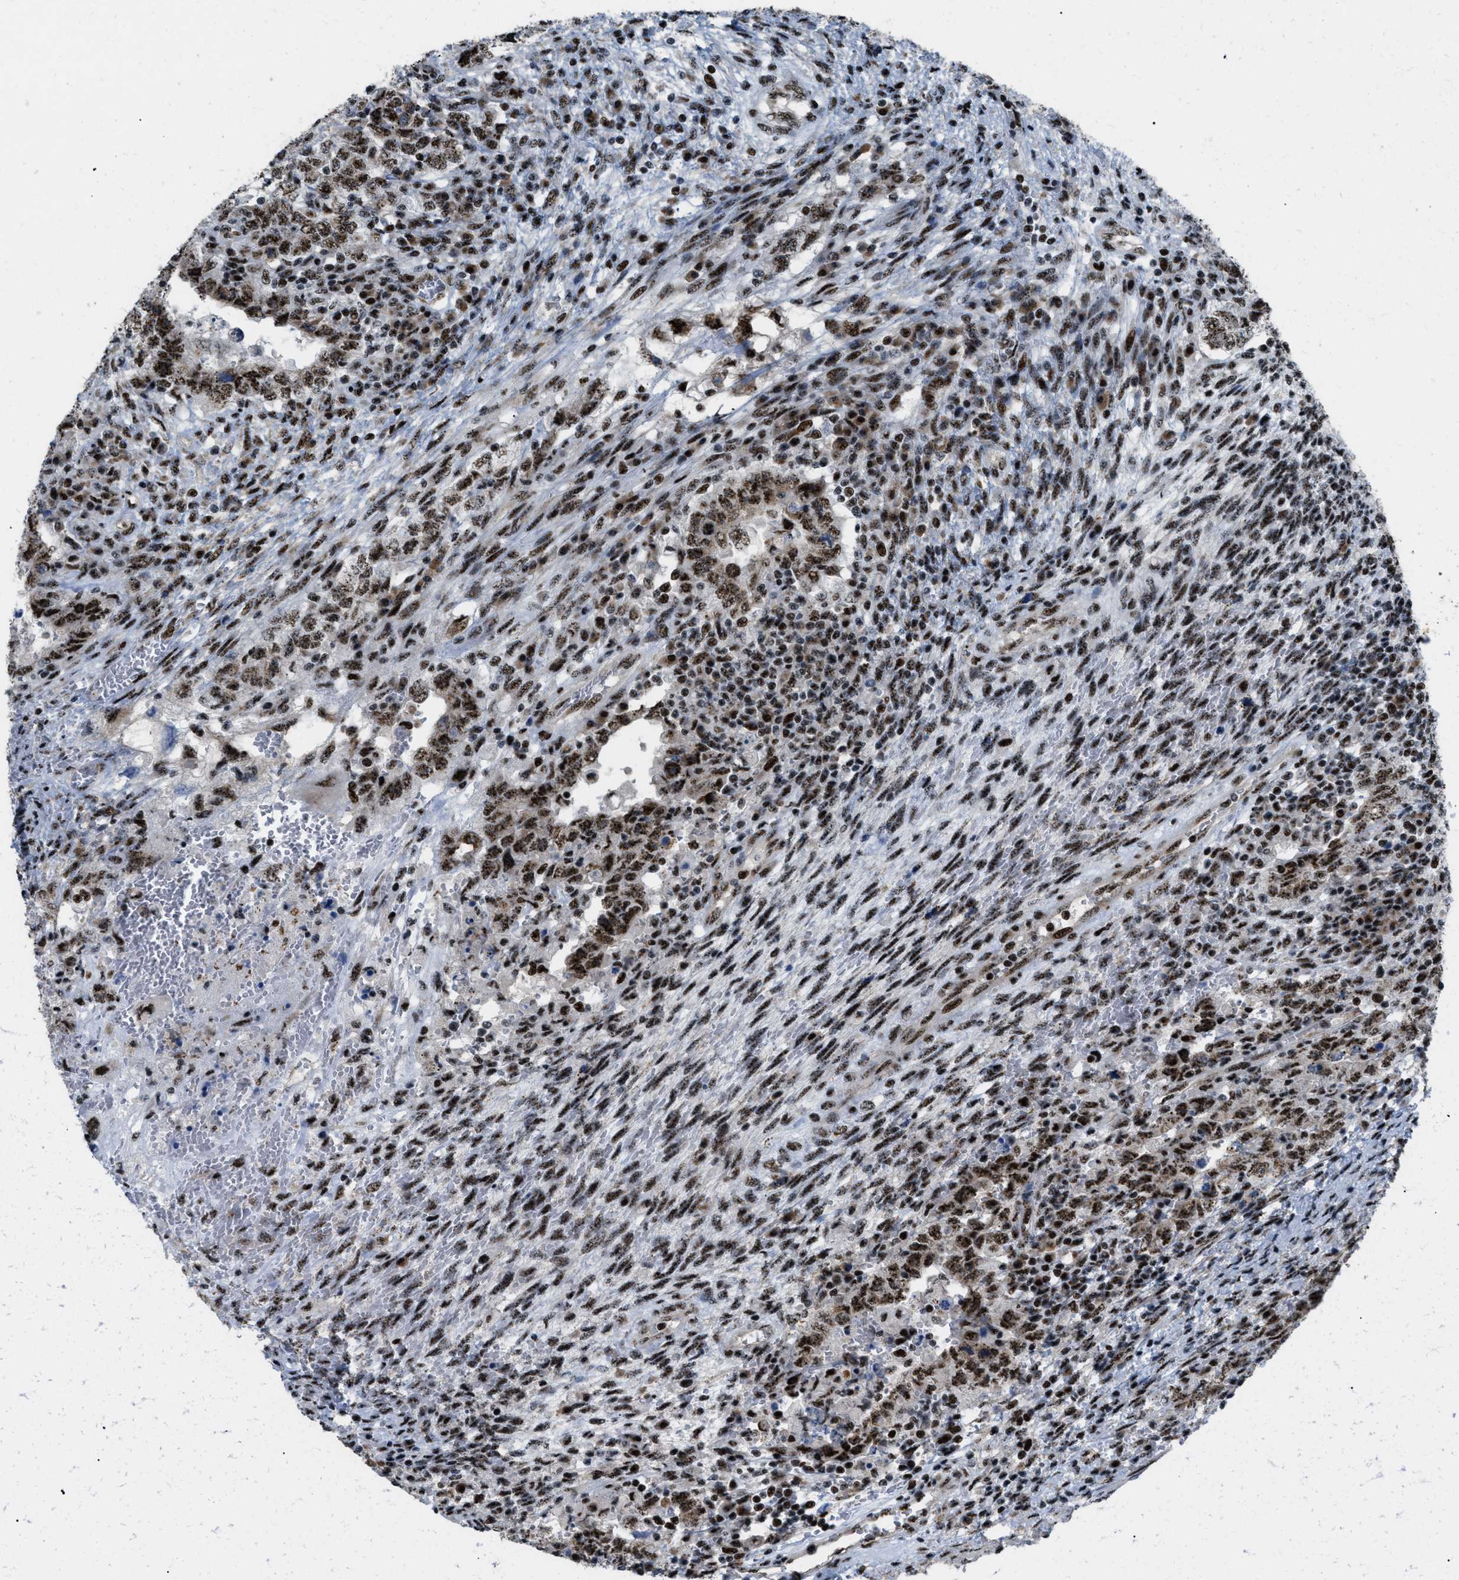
{"staining": {"intensity": "moderate", "quantity": ">75%", "location": "nuclear"}, "tissue": "testis cancer", "cell_type": "Tumor cells", "image_type": "cancer", "snomed": [{"axis": "morphology", "description": "Carcinoma, Embryonal, NOS"}, {"axis": "topography", "description": "Testis"}], "caption": "Embryonal carcinoma (testis) stained with a brown dye demonstrates moderate nuclear positive staining in approximately >75% of tumor cells.", "gene": "CDR2", "patient": {"sex": "male", "age": 26}}